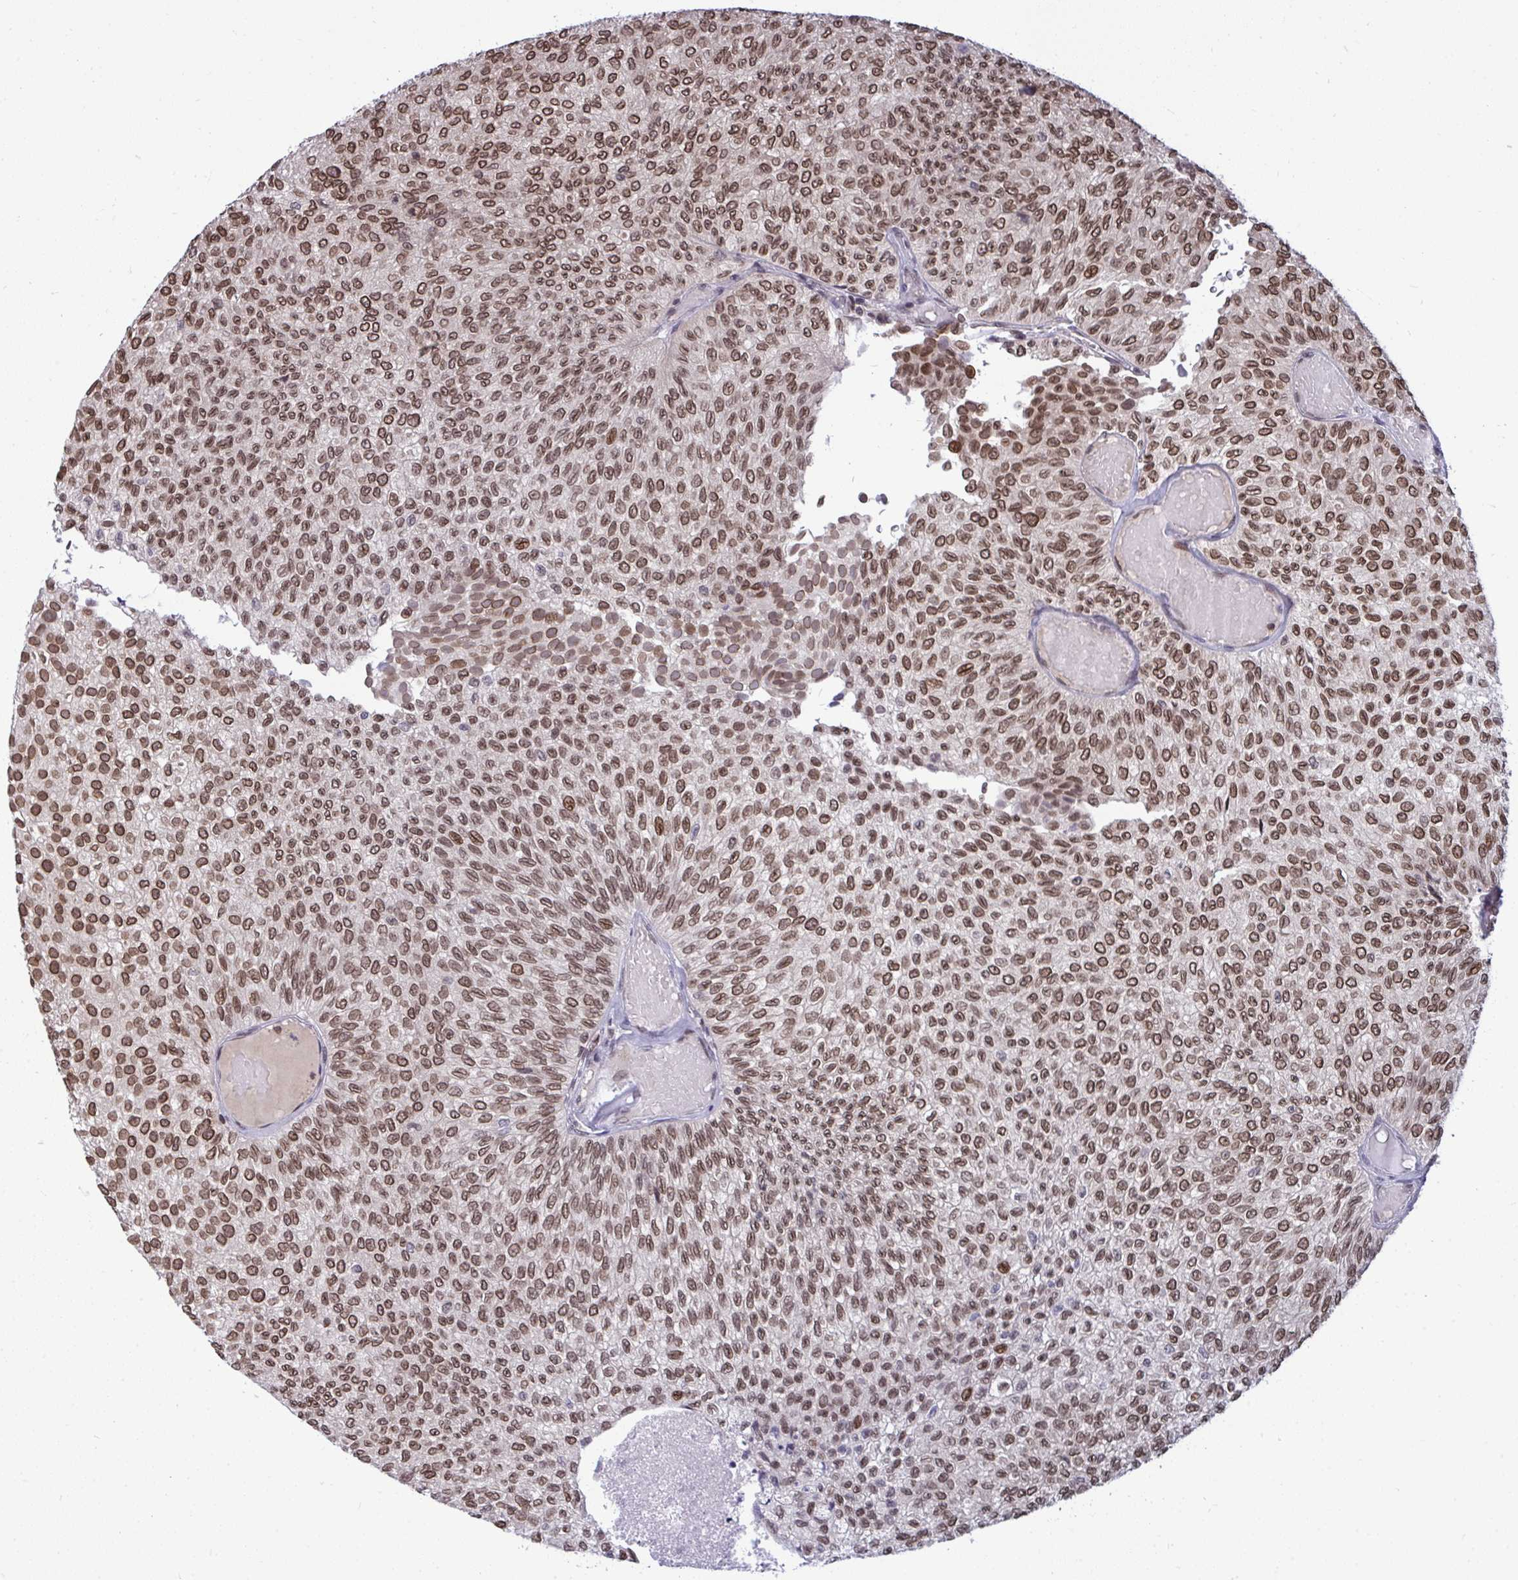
{"staining": {"intensity": "moderate", "quantity": ">75%", "location": "cytoplasmic/membranous,nuclear"}, "tissue": "urothelial cancer", "cell_type": "Tumor cells", "image_type": "cancer", "snomed": [{"axis": "morphology", "description": "Urothelial carcinoma, Low grade"}, {"axis": "topography", "description": "Urinary bladder"}], "caption": "The micrograph shows immunohistochemical staining of urothelial carcinoma (low-grade). There is moderate cytoplasmic/membranous and nuclear expression is present in approximately >75% of tumor cells.", "gene": "JPT1", "patient": {"sex": "male", "age": 78}}